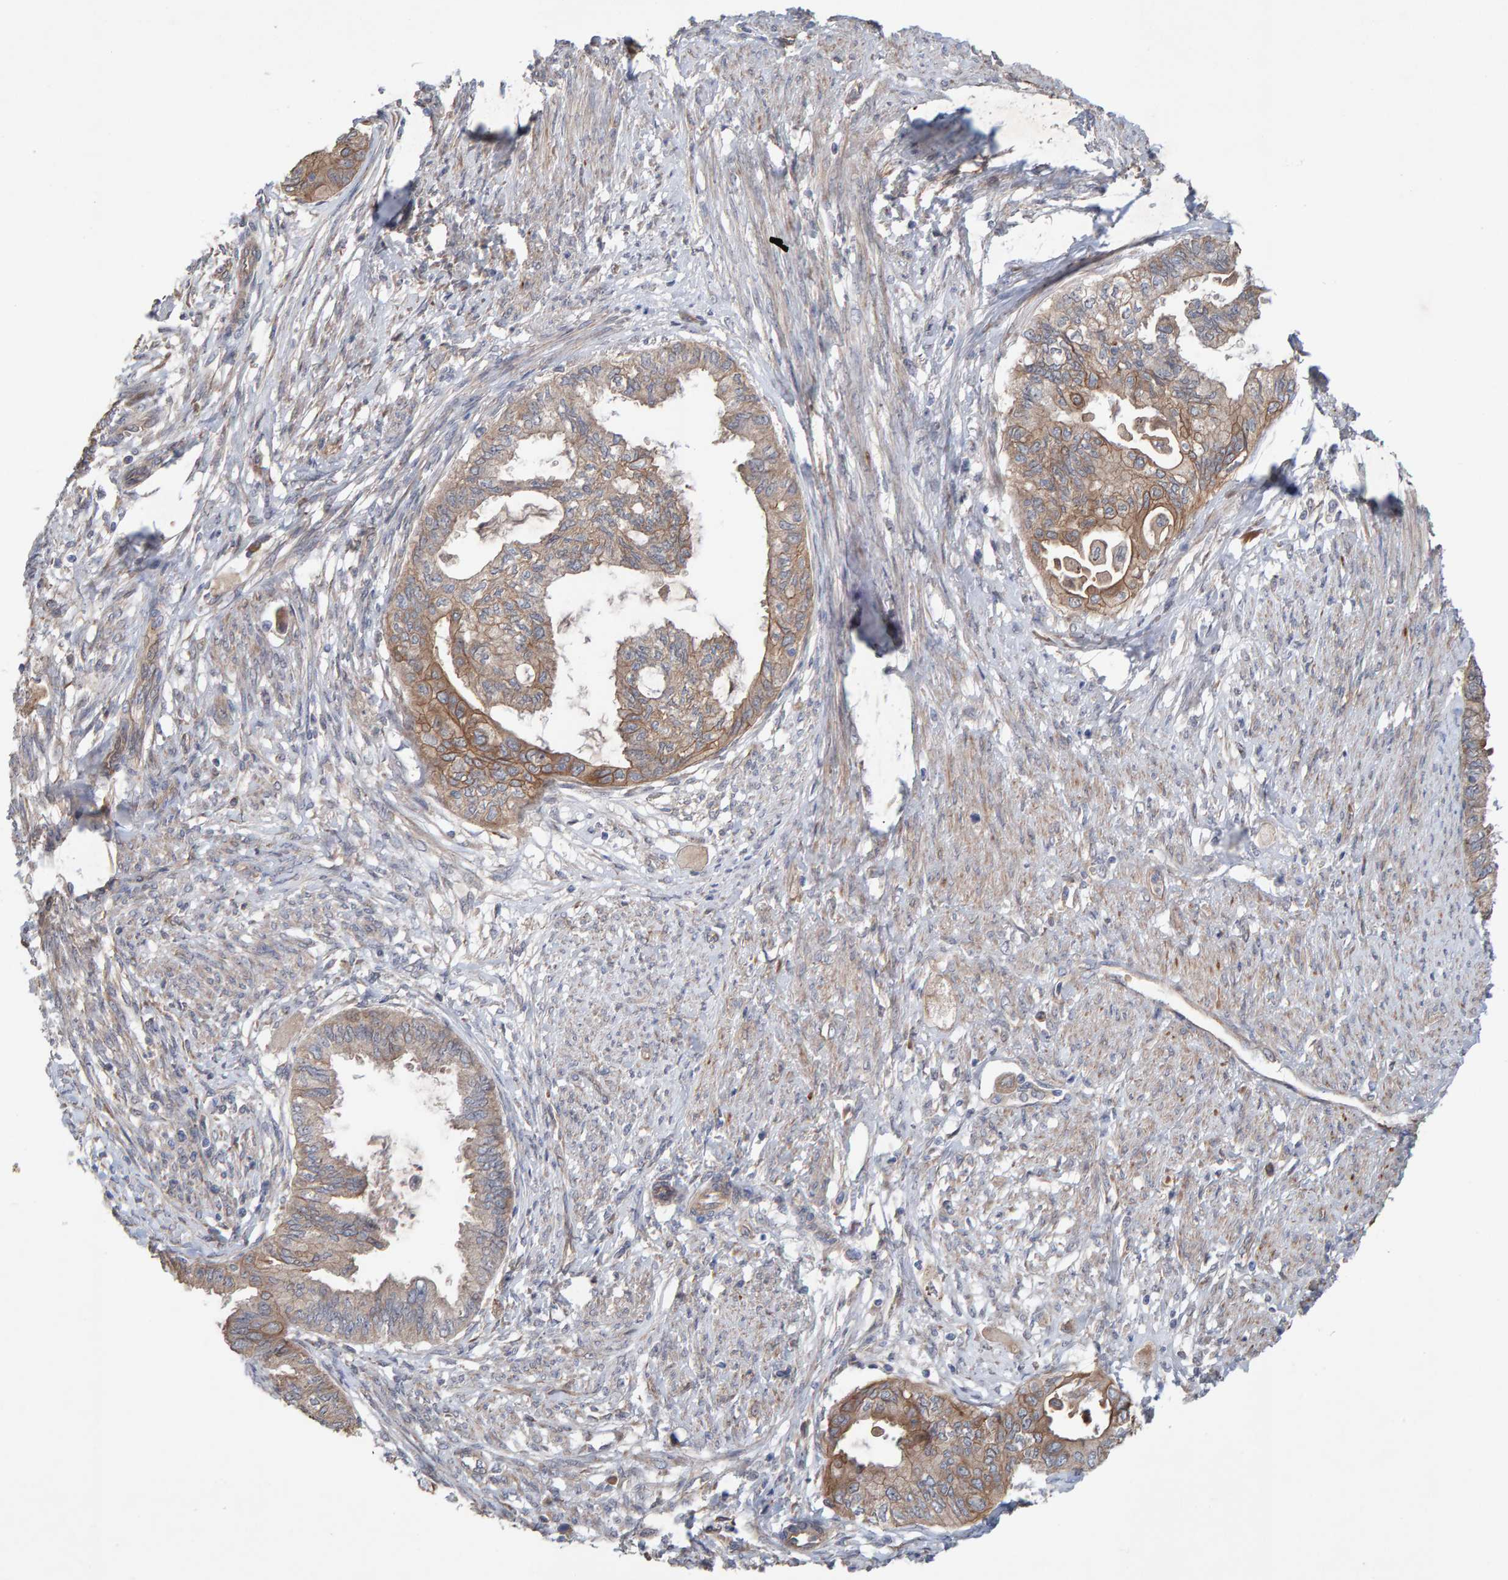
{"staining": {"intensity": "moderate", "quantity": ">75%", "location": "cytoplasmic/membranous"}, "tissue": "cervical cancer", "cell_type": "Tumor cells", "image_type": "cancer", "snomed": [{"axis": "morphology", "description": "Normal tissue, NOS"}, {"axis": "morphology", "description": "Adenocarcinoma, NOS"}, {"axis": "topography", "description": "Cervix"}, {"axis": "topography", "description": "Endometrium"}], "caption": "A high-resolution photomicrograph shows immunohistochemistry staining of cervical cancer (adenocarcinoma), which shows moderate cytoplasmic/membranous positivity in approximately >75% of tumor cells. (DAB IHC, brown staining for protein, blue staining for nuclei).", "gene": "LRSAM1", "patient": {"sex": "female", "age": 86}}